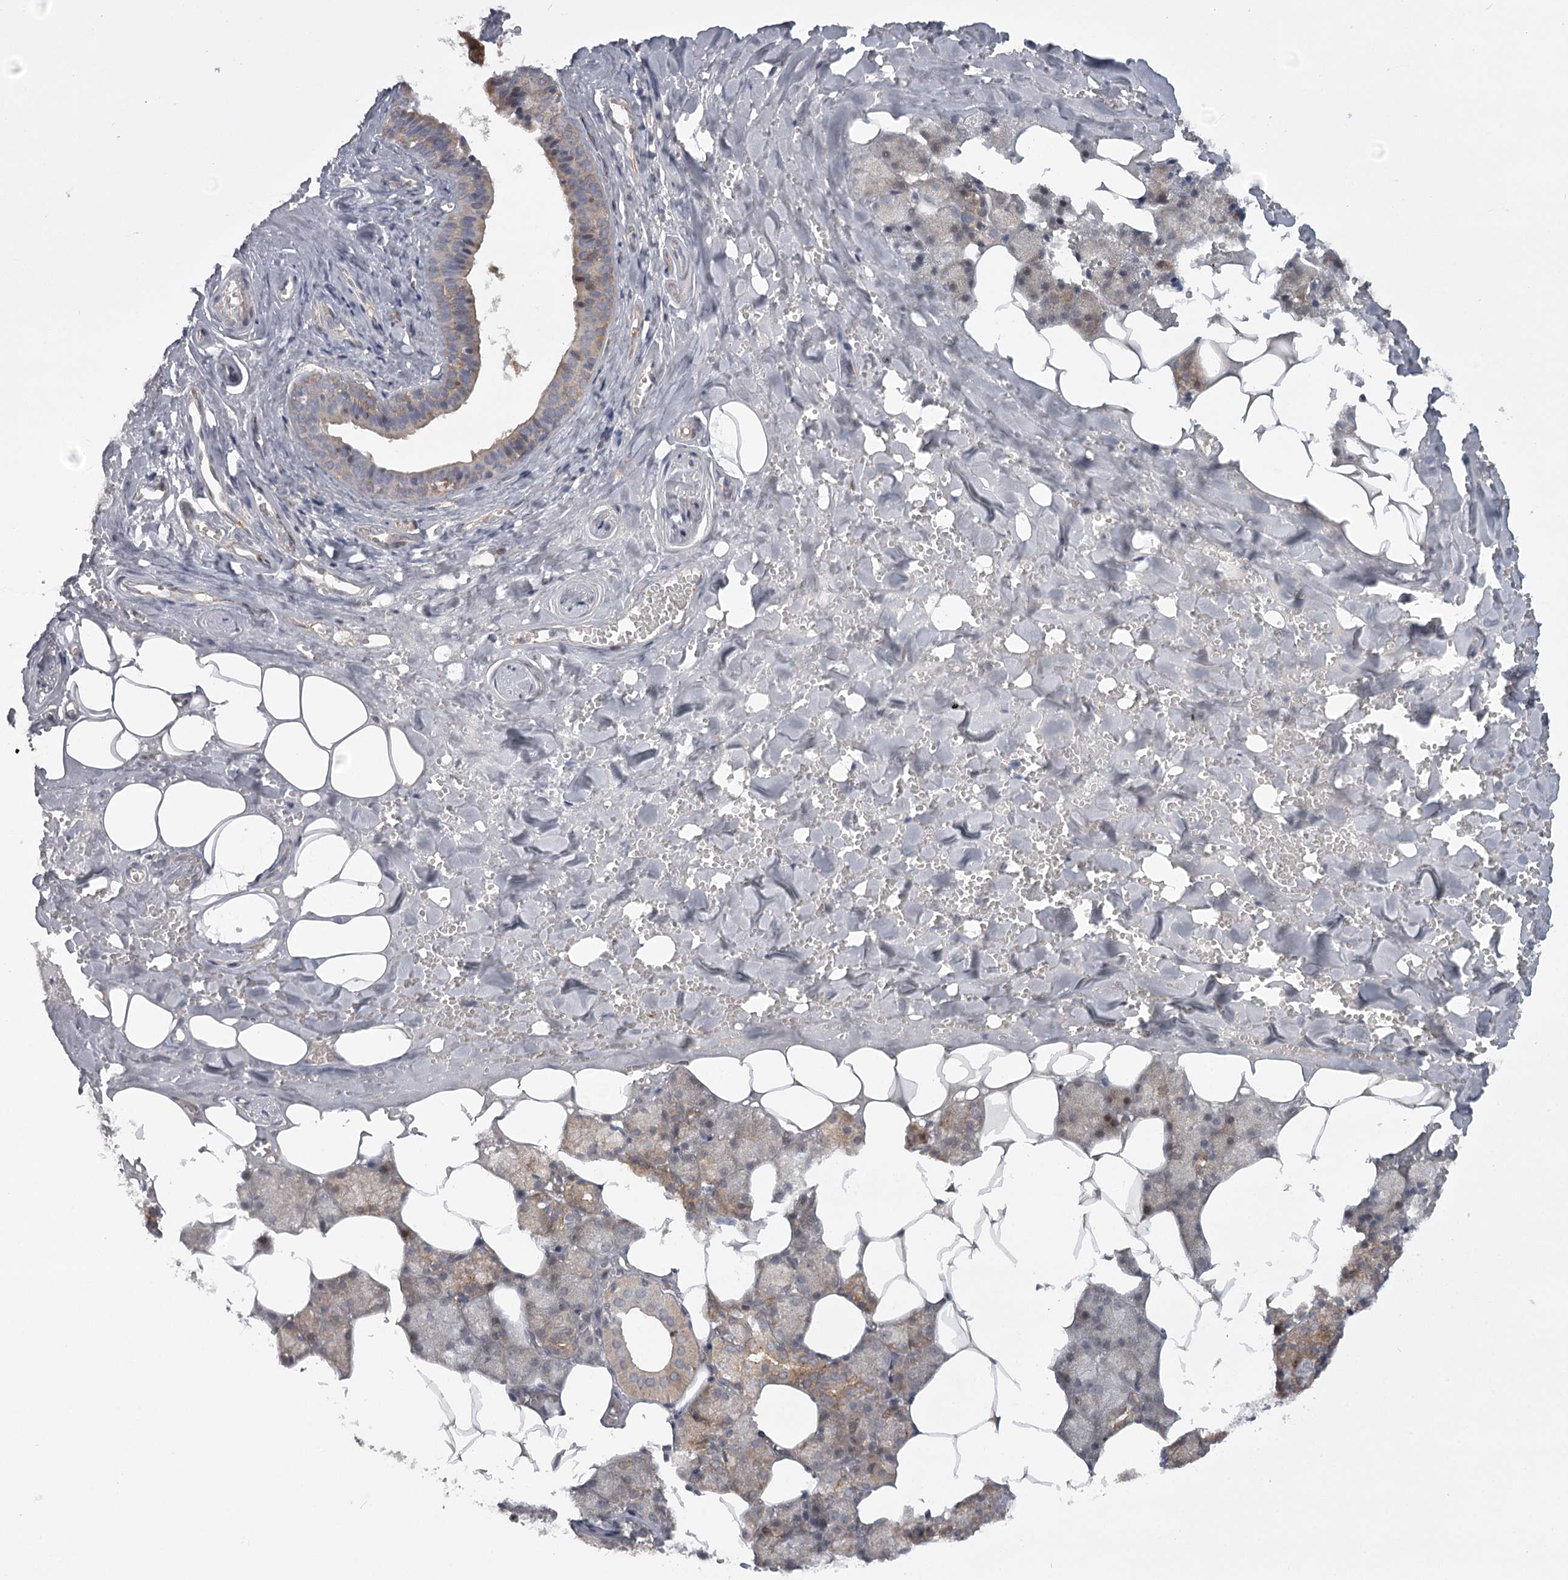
{"staining": {"intensity": "weak", "quantity": "25%-75%", "location": "cytoplasmic/membranous"}, "tissue": "salivary gland", "cell_type": "Glandular cells", "image_type": "normal", "snomed": [{"axis": "morphology", "description": "Normal tissue, NOS"}, {"axis": "topography", "description": "Salivary gland"}], "caption": "An immunohistochemistry histopathology image of normal tissue is shown. Protein staining in brown labels weak cytoplasmic/membranous positivity in salivary gland within glandular cells.", "gene": "CCNG2", "patient": {"sex": "male", "age": 62}}